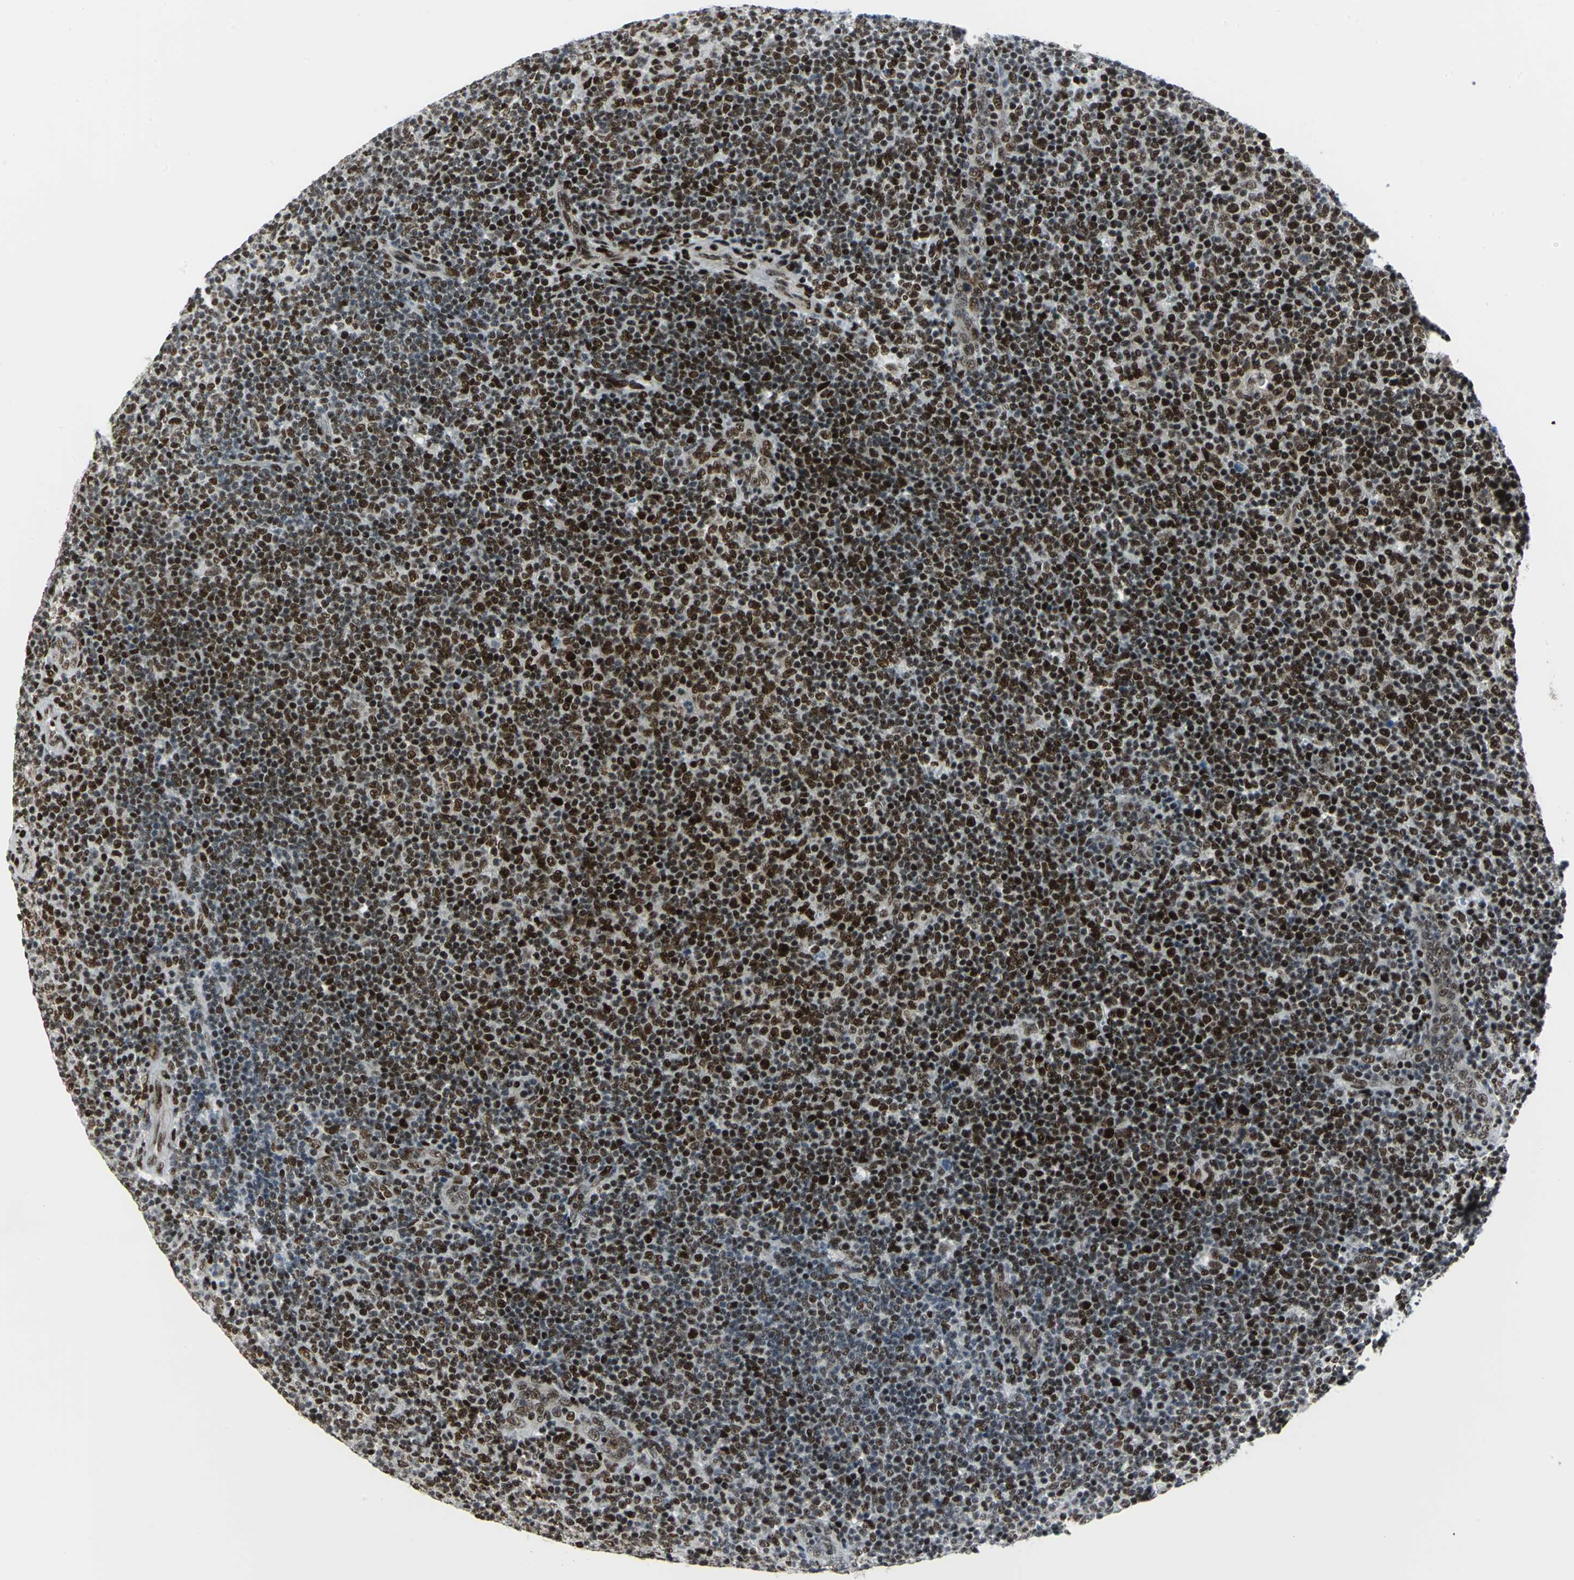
{"staining": {"intensity": "strong", "quantity": ">75%", "location": "nuclear"}, "tissue": "lymphoma", "cell_type": "Tumor cells", "image_type": "cancer", "snomed": [{"axis": "morphology", "description": "Malignant lymphoma, non-Hodgkin's type, Low grade"}, {"axis": "topography", "description": "Lymph node"}], "caption": "Protein expression analysis of malignant lymphoma, non-Hodgkin's type (low-grade) displays strong nuclear staining in about >75% of tumor cells. The protein is stained brown, and the nuclei are stained in blue (DAB IHC with brightfield microscopy, high magnification).", "gene": "SMARCA4", "patient": {"sex": "male", "age": 70}}